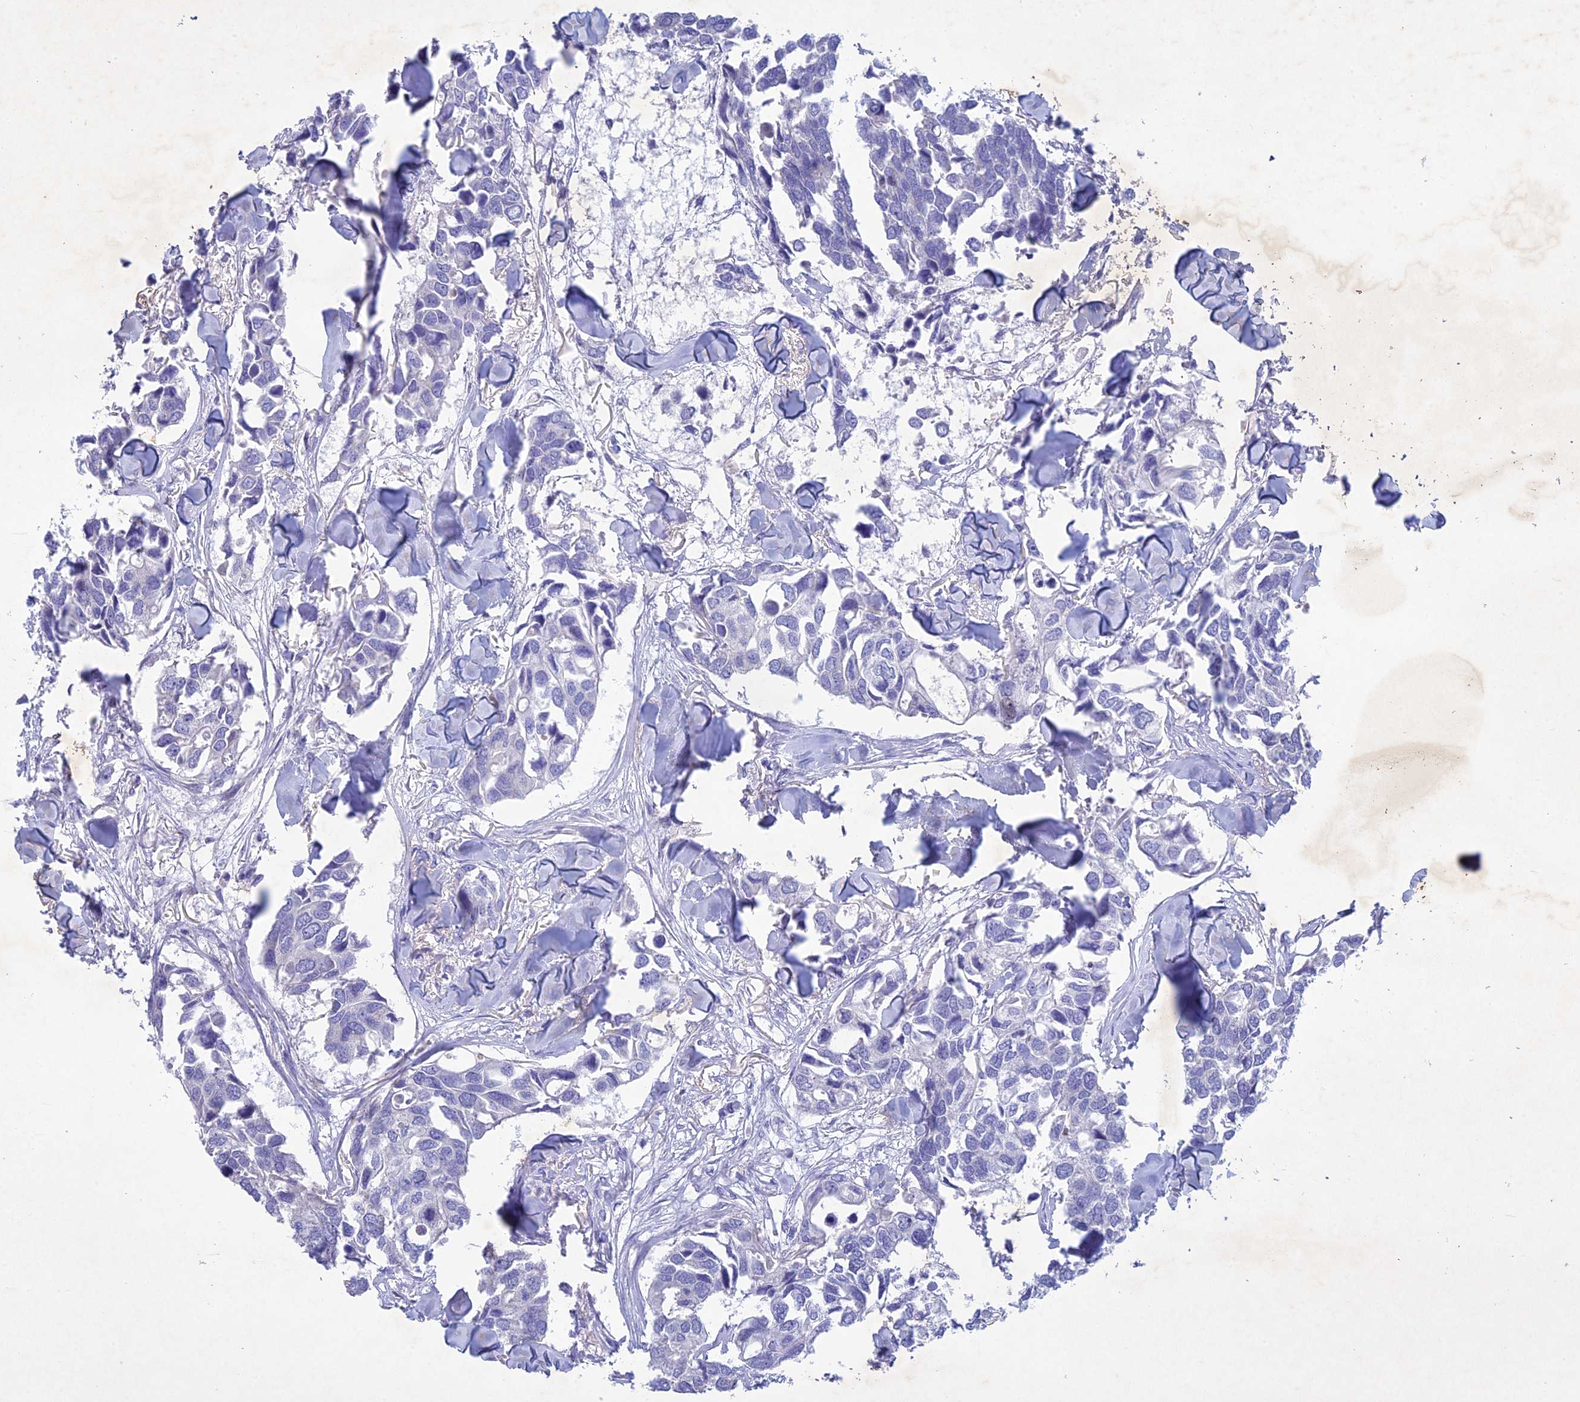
{"staining": {"intensity": "negative", "quantity": "none", "location": "none"}, "tissue": "breast cancer", "cell_type": "Tumor cells", "image_type": "cancer", "snomed": [{"axis": "morphology", "description": "Duct carcinoma"}, {"axis": "topography", "description": "Breast"}], "caption": "Immunohistochemical staining of human intraductal carcinoma (breast) demonstrates no significant expression in tumor cells. The staining is performed using DAB brown chromogen with nuclei counter-stained in using hematoxylin.", "gene": "BTBD19", "patient": {"sex": "female", "age": 83}}